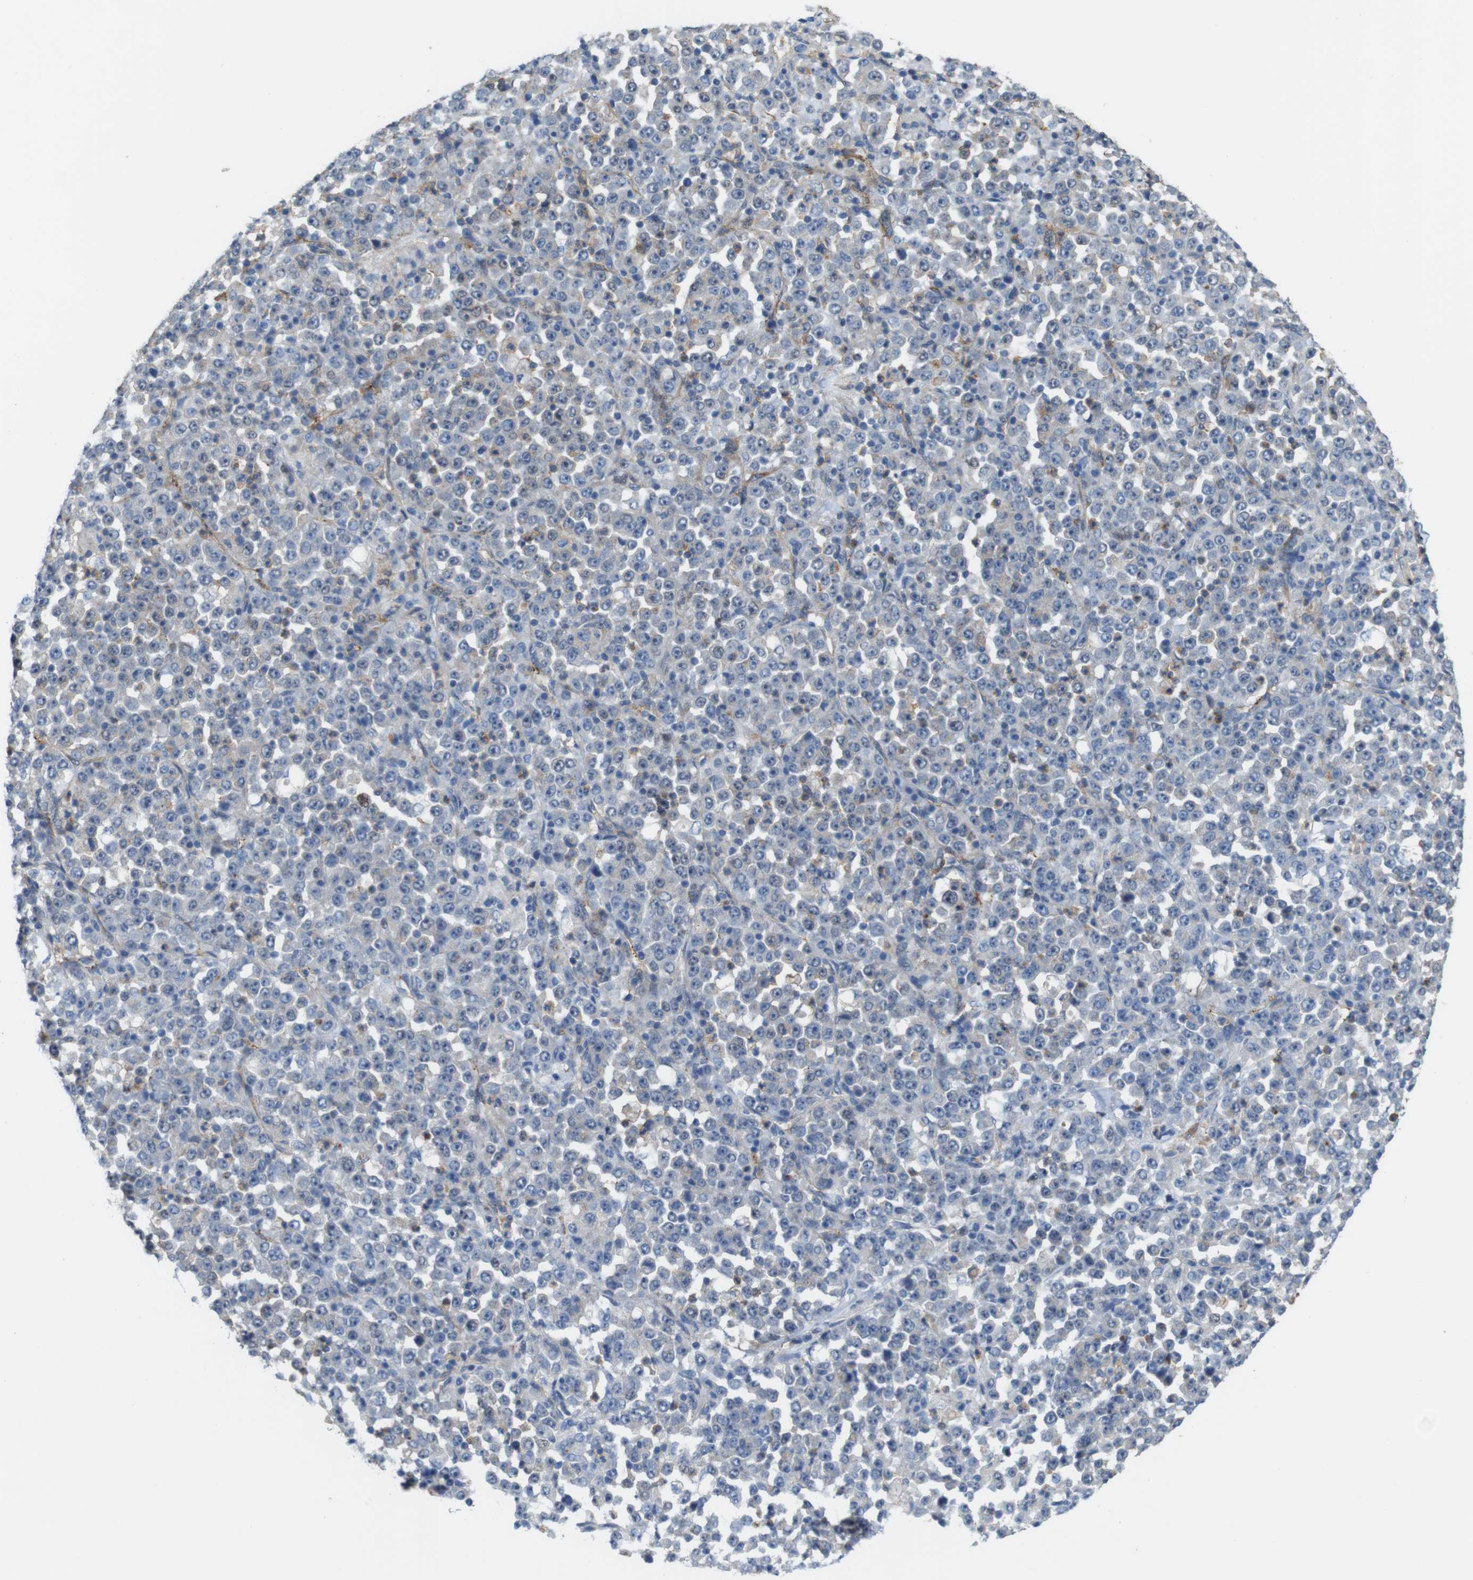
{"staining": {"intensity": "negative", "quantity": "none", "location": "none"}, "tissue": "stomach cancer", "cell_type": "Tumor cells", "image_type": "cancer", "snomed": [{"axis": "morphology", "description": "Normal tissue, NOS"}, {"axis": "morphology", "description": "Adenocarcinoma, NOS"}, {"axis": "topography", "description": "Stomach, upper"}, {"axis": "topography", "description": "Stomach"}], "caption": "Immunohistochemistry (IHC) micrograph of stomach cancer (adenocarcinoma) stained for a protein (brown), which reveals no expression in tumor cells.", "gene": "PTGER4", "patient": {"sex": "male", "age": 59}}